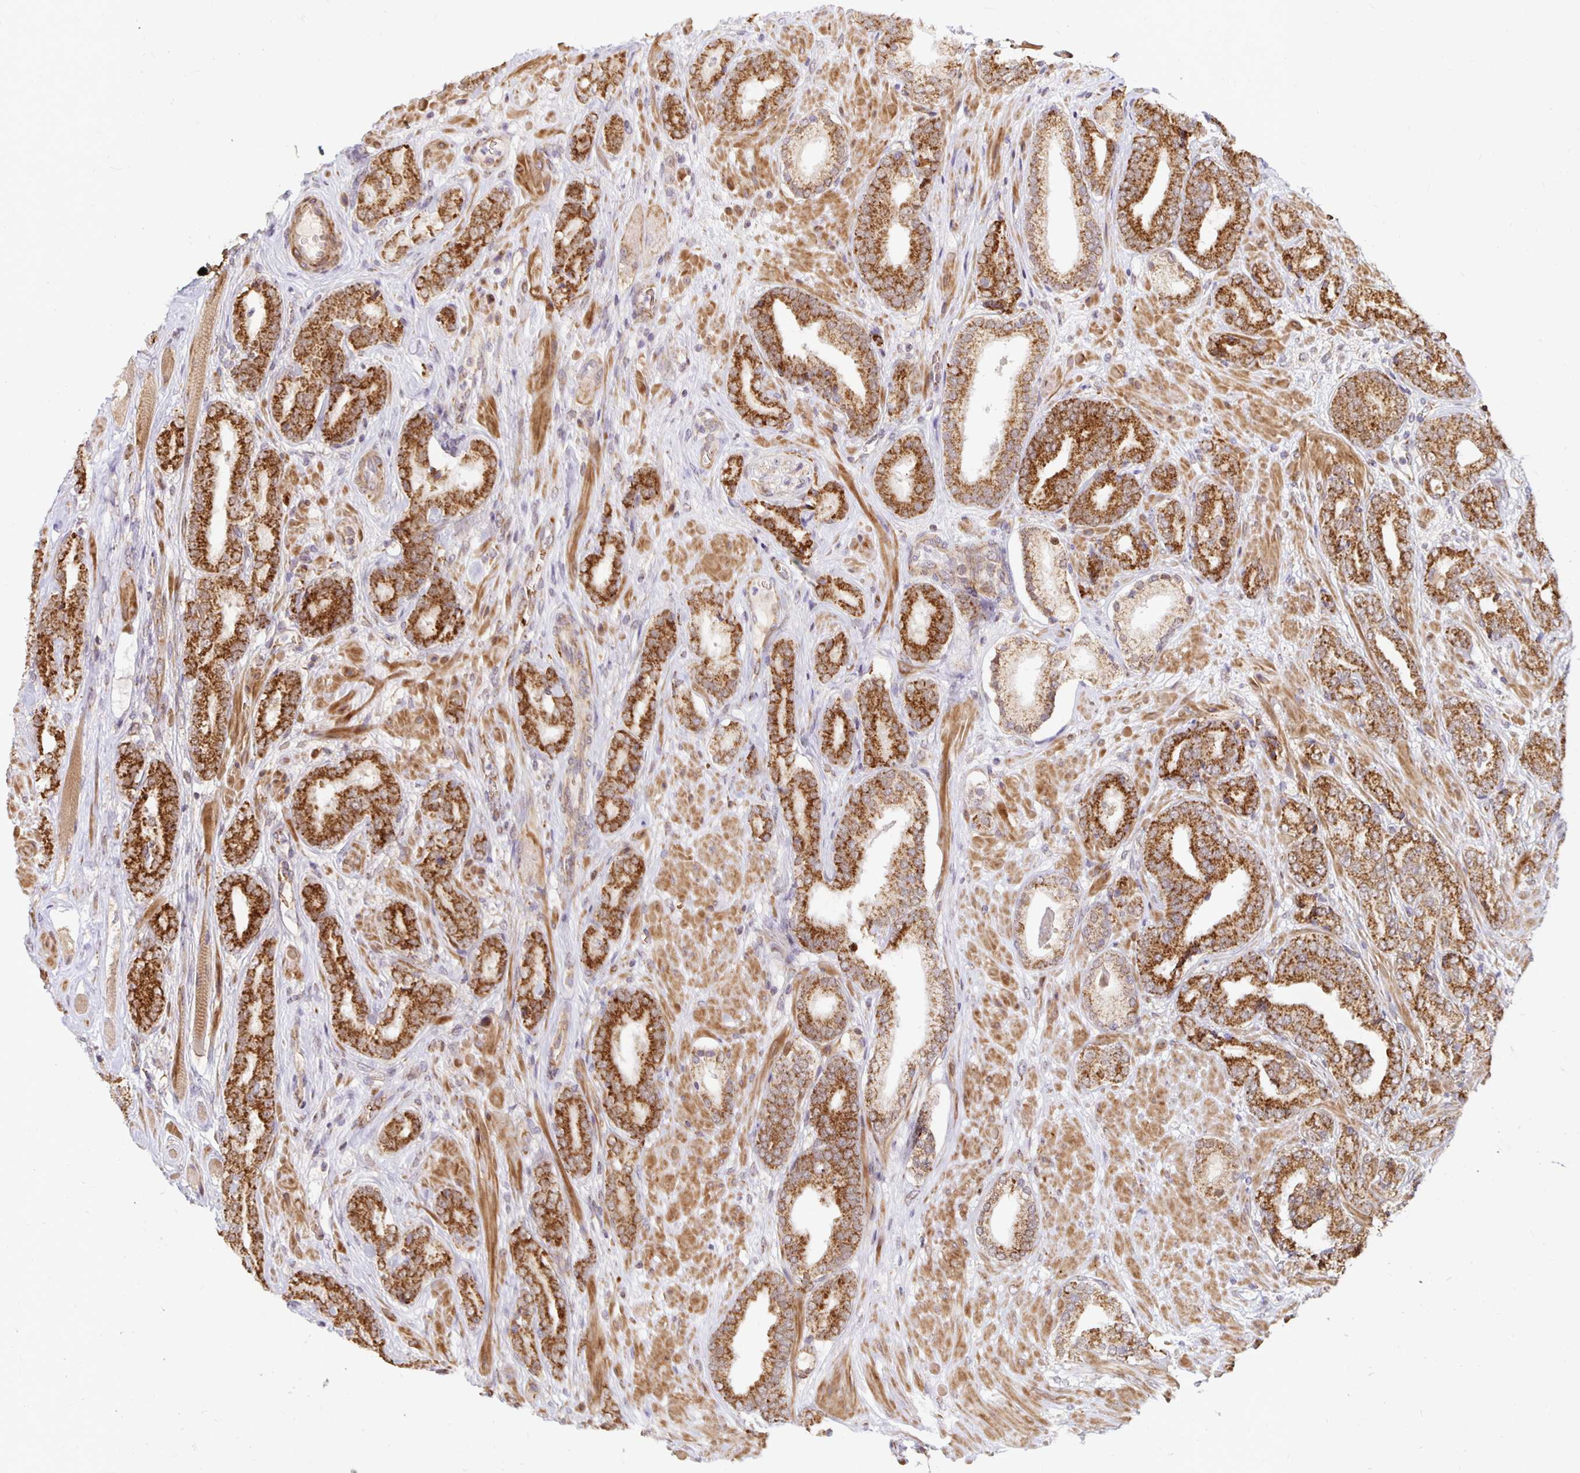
{"staining": {"intensity": "strong", "quantity": ">75%", "location": "cytoplasmic/membranous"}, "tissue": "prostate cancer", "cell_type": "Tumor cells", "image_type": "cancer", "snomed": [{"axis": "morphology", "description": "Adenocarcinoma, High grade"}, {"axis": "topography", "description": "Prostate"}], "caption": "IHC micrograph of neoplastic tissue: human high-grade adenocarcinoma (prostate) stained using immunohistochemistry (IHC) shows high levels of strong protein expression localized specifically in the cytoplasmic/membranous of tumor cells, appearing as a cytoplasmic/membranous brown color.", "gene": "MRPL28", "patient": {"sex": "male", "age": 56}}